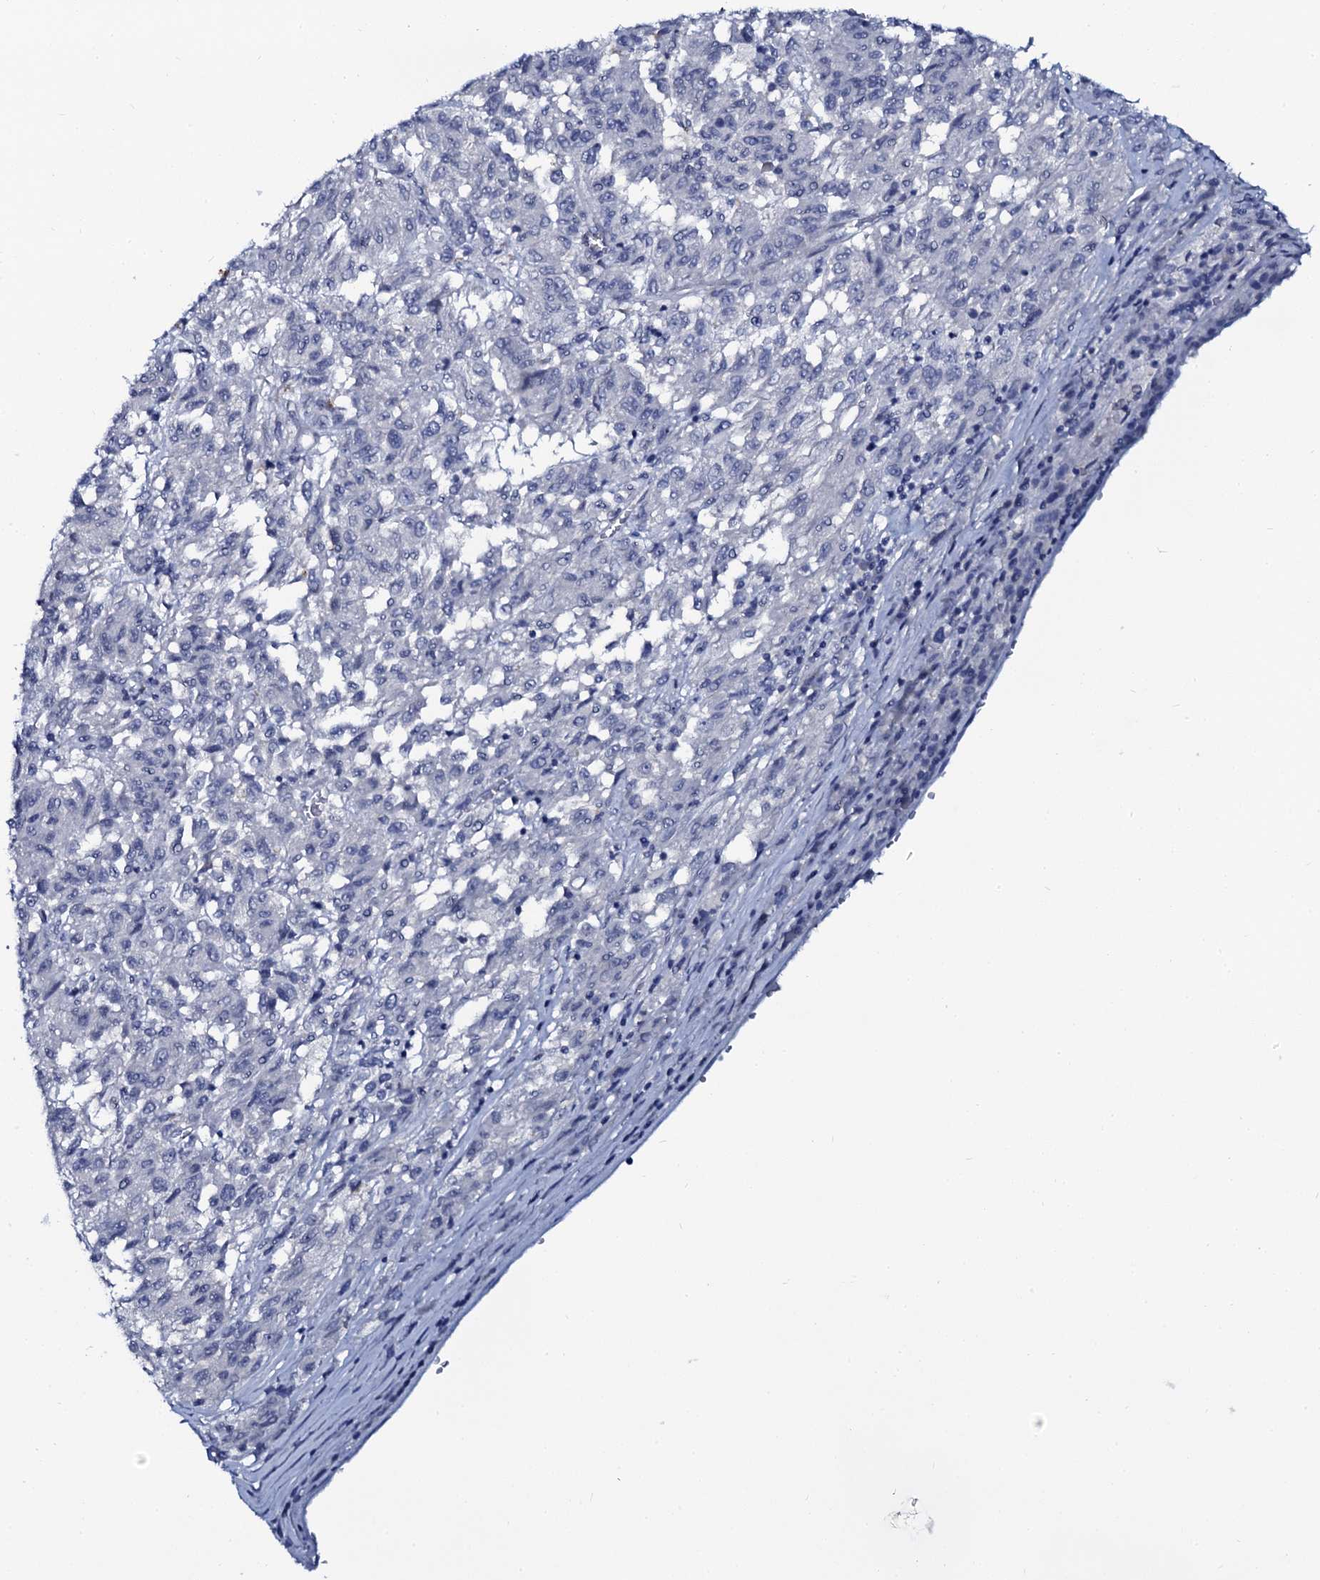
{"staining": {"intensity": "negative", "quantity": "none", "location": "none"}, "tissue": "melanoma", "cell_type": "Tumor cells", "image_type": "cancer", "snomed": [{"axis": "morphology", "description": "Malignant melanoma, Metastatic site"}, {"axis": "topography", "description": "Lung"}], "caption": "The image shows no significant staining in tumor cells of melanoma.", "gene": "C10orf88", "patient": {"sex": "male", "age": 64}}